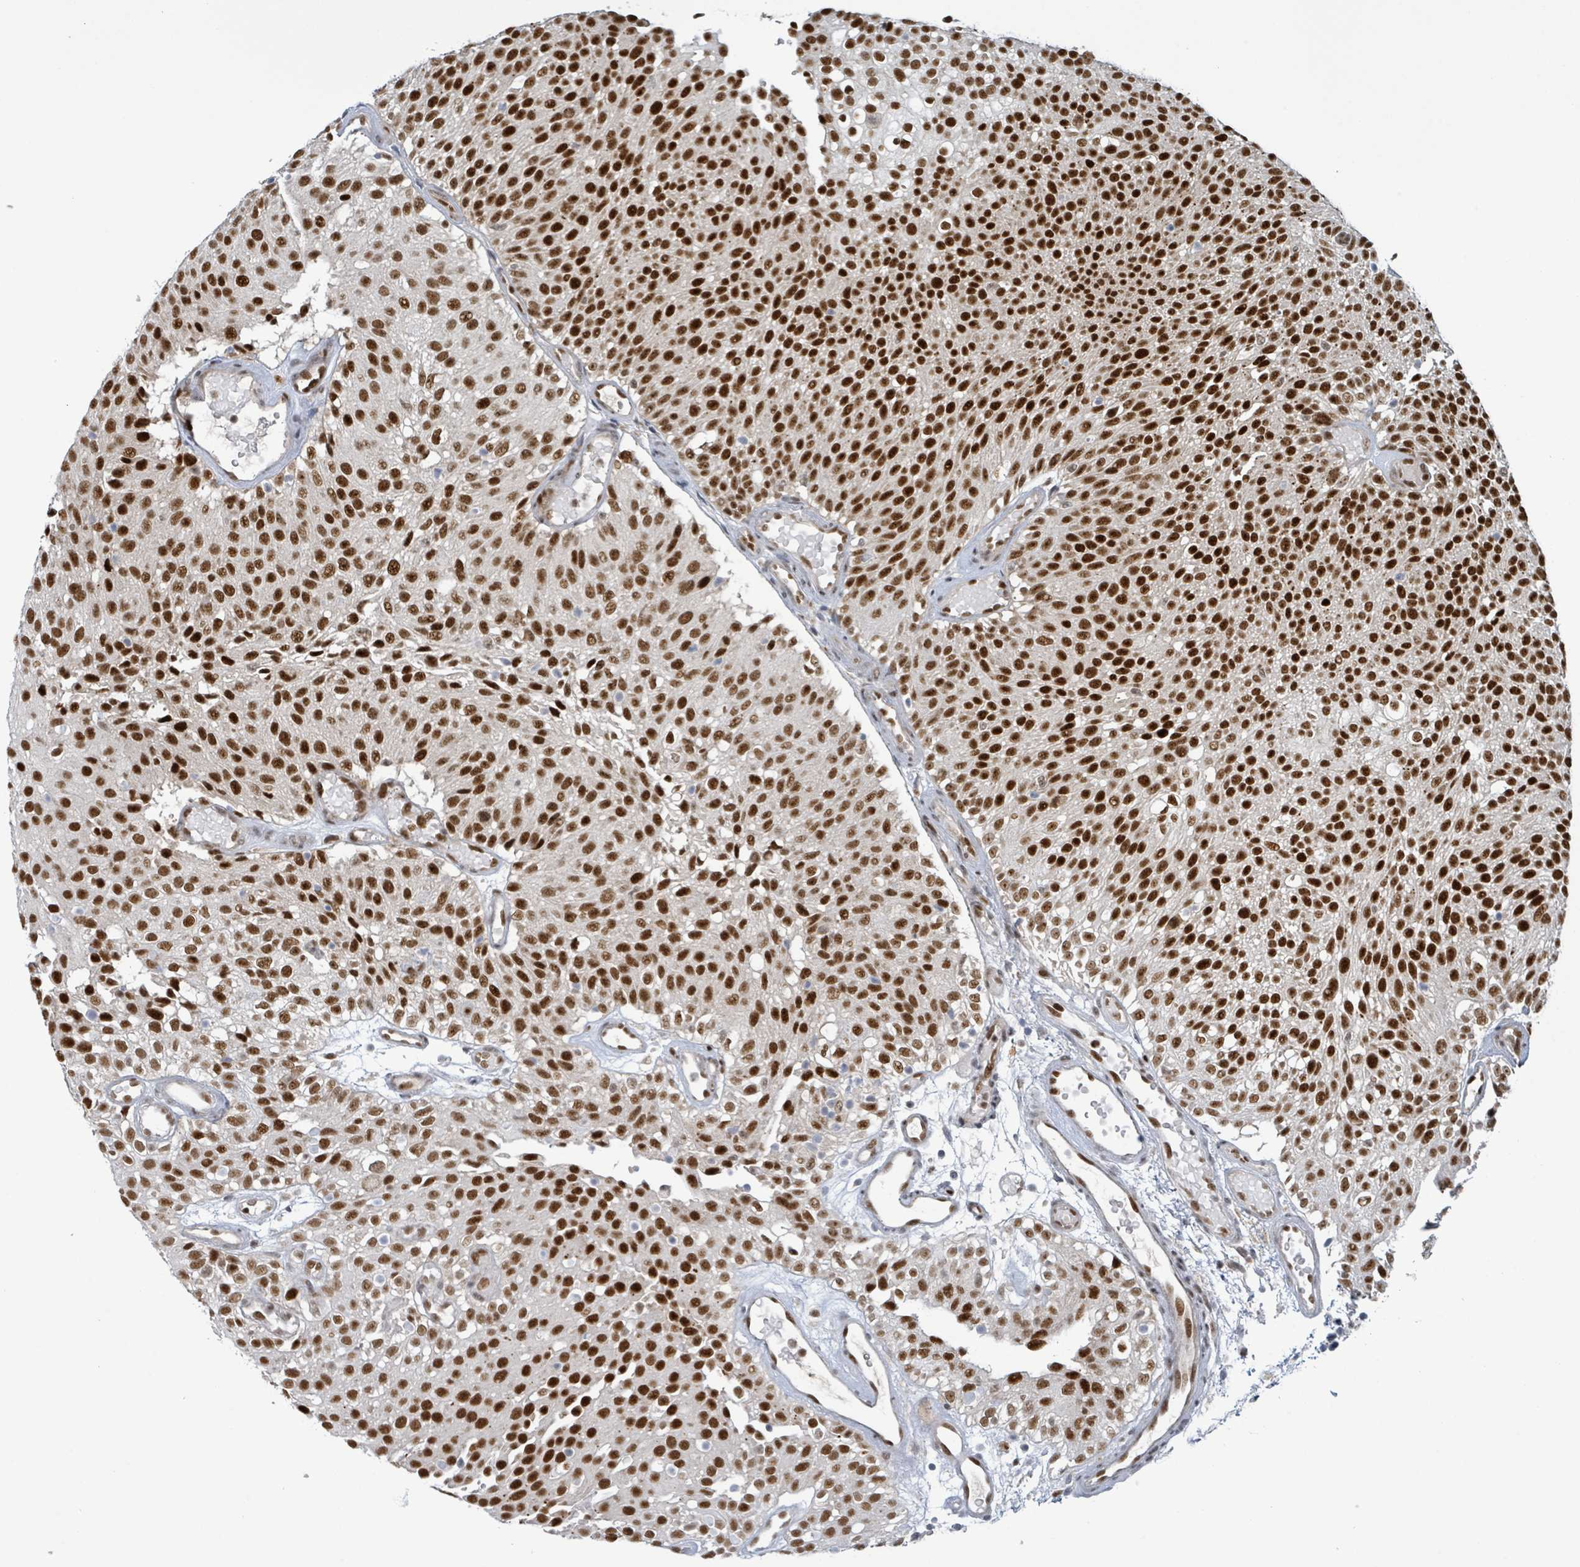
{"staining": {"intensity": "strong", "quantity": ">75%", "location": "nuclear"}, "tissue": "urothelial cancer", "cell_type": "Tumor cells", "image_type": "cancer", "snomed": [{"axis": "morphology", "description": "Urothelial carcinoma, Low grade"}, {"axis": "topography", "description": "Urinary bladder"}], "caption": "The immunohistochemical stain shows strong nuclear expression in tumor cells of urothelial carcinoma (low-grade) tissue.", "gene": "KLF3", "patient": {"sex": "male", "age": 78}}